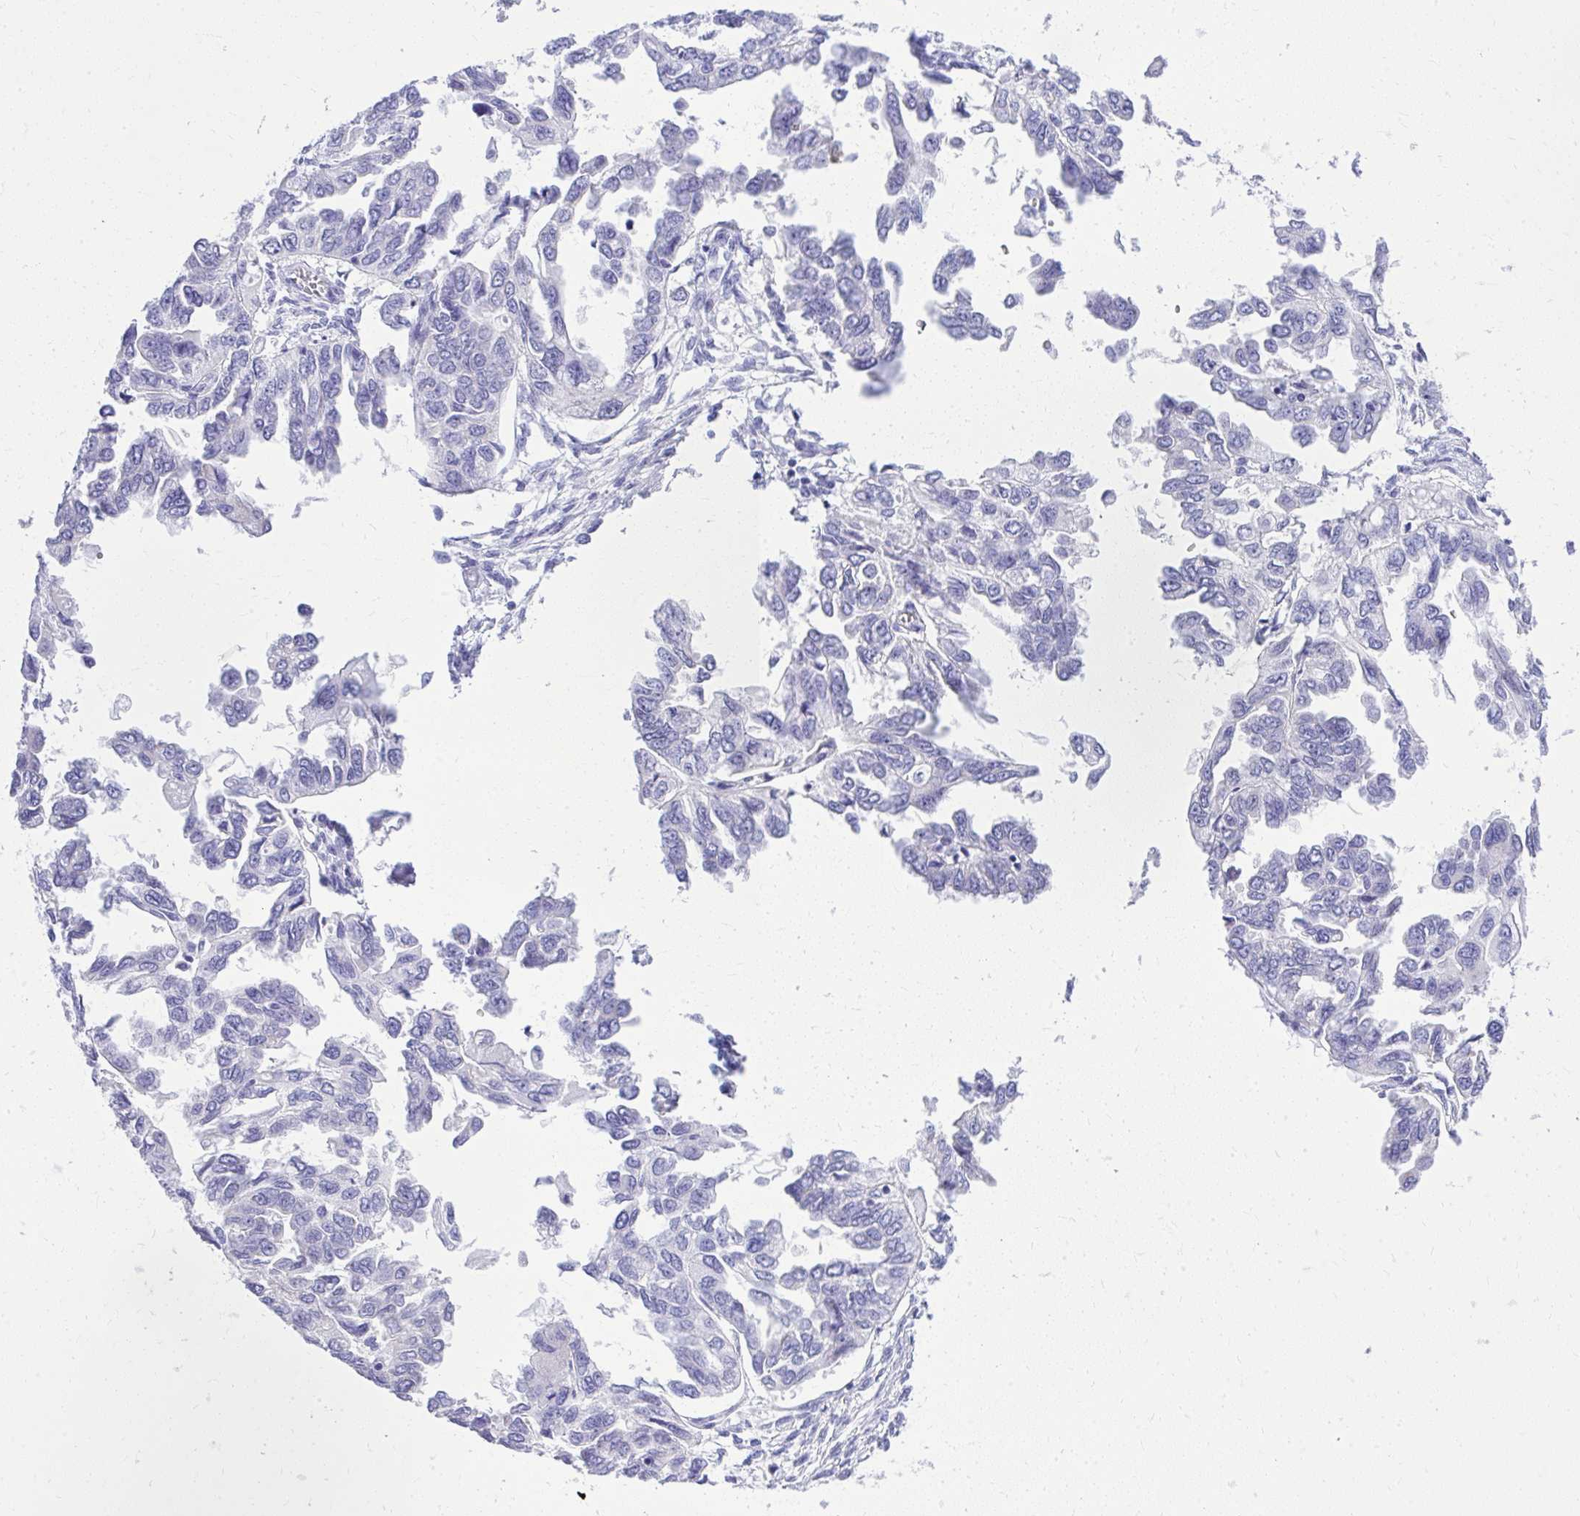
{"staining": {"intensity": "negative", "quantity": "none", "location": "none"}, "tissue": "ovarian cancer", "cell_type": "Tumor cells", "image_type": "cancer", "snomed": [{"axis": "morphology", "description": "Cystadenocarcinoma, serous, NOS"}, {"axis": "topography", "description": "Ovary"}], "caption": "Tumor cells show no significant expression in serous cystadenocarcinoma (ovarian).", "gene": "RALYL", "patient": {"sex": "female", "age": 53}}